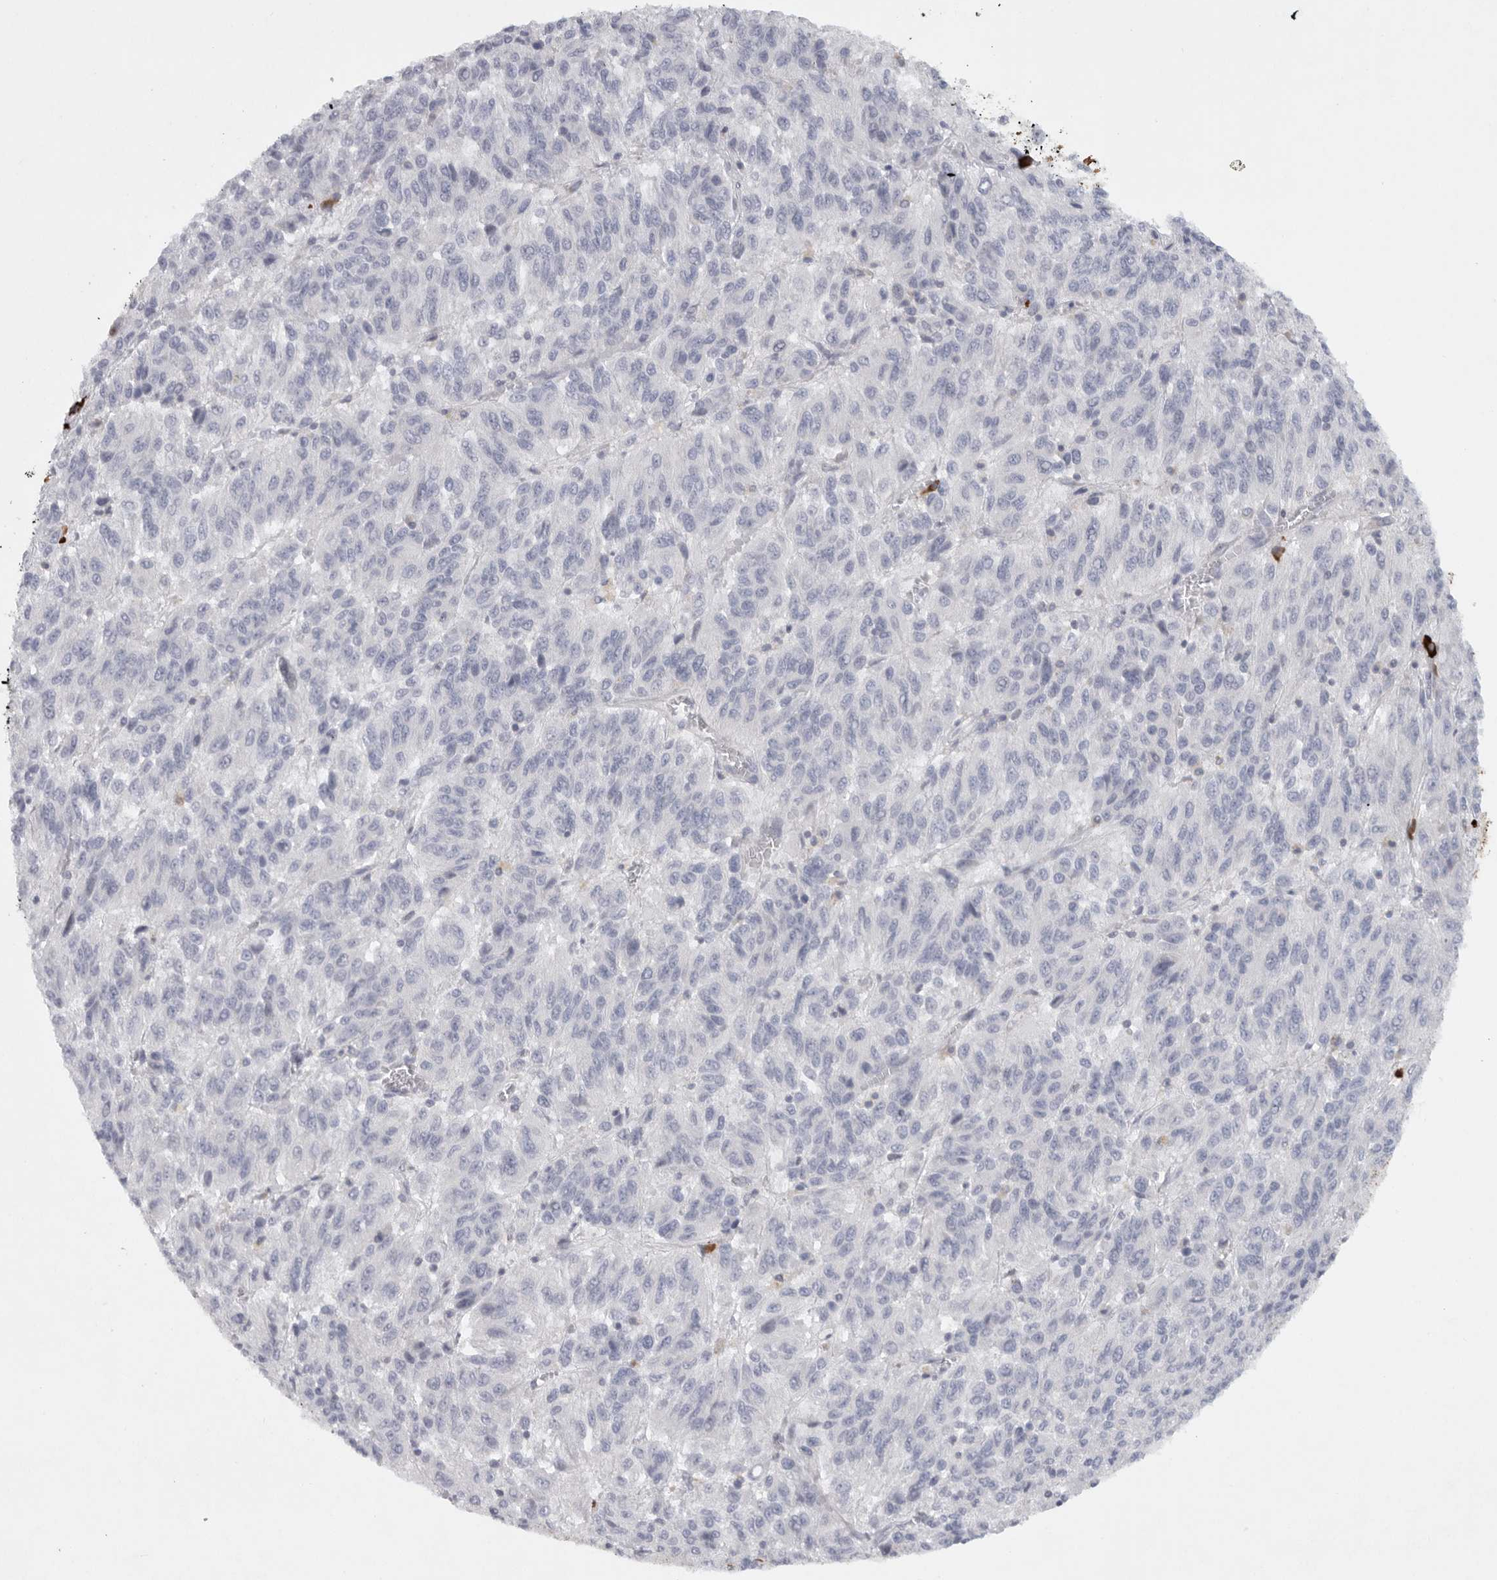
{"staining": {"intensity": "negative", "quantity": "none", "location": "none"}, "tissue": "melanoma", "cell_type": "Tumor cells", "image_type": "cancer", "snomed": [{"axis": "morphology", "description": "Malignant melanoma, Metastatic site"}, {"axis": "topography", "description": "Lung"}], "caption": "This is an immunohistochemistry image of malignant melanoma (metastatic site). There is no positivity in tumor cells.", "gene": "TMEM69", "patient": {"sex": "male", "age": 64}}